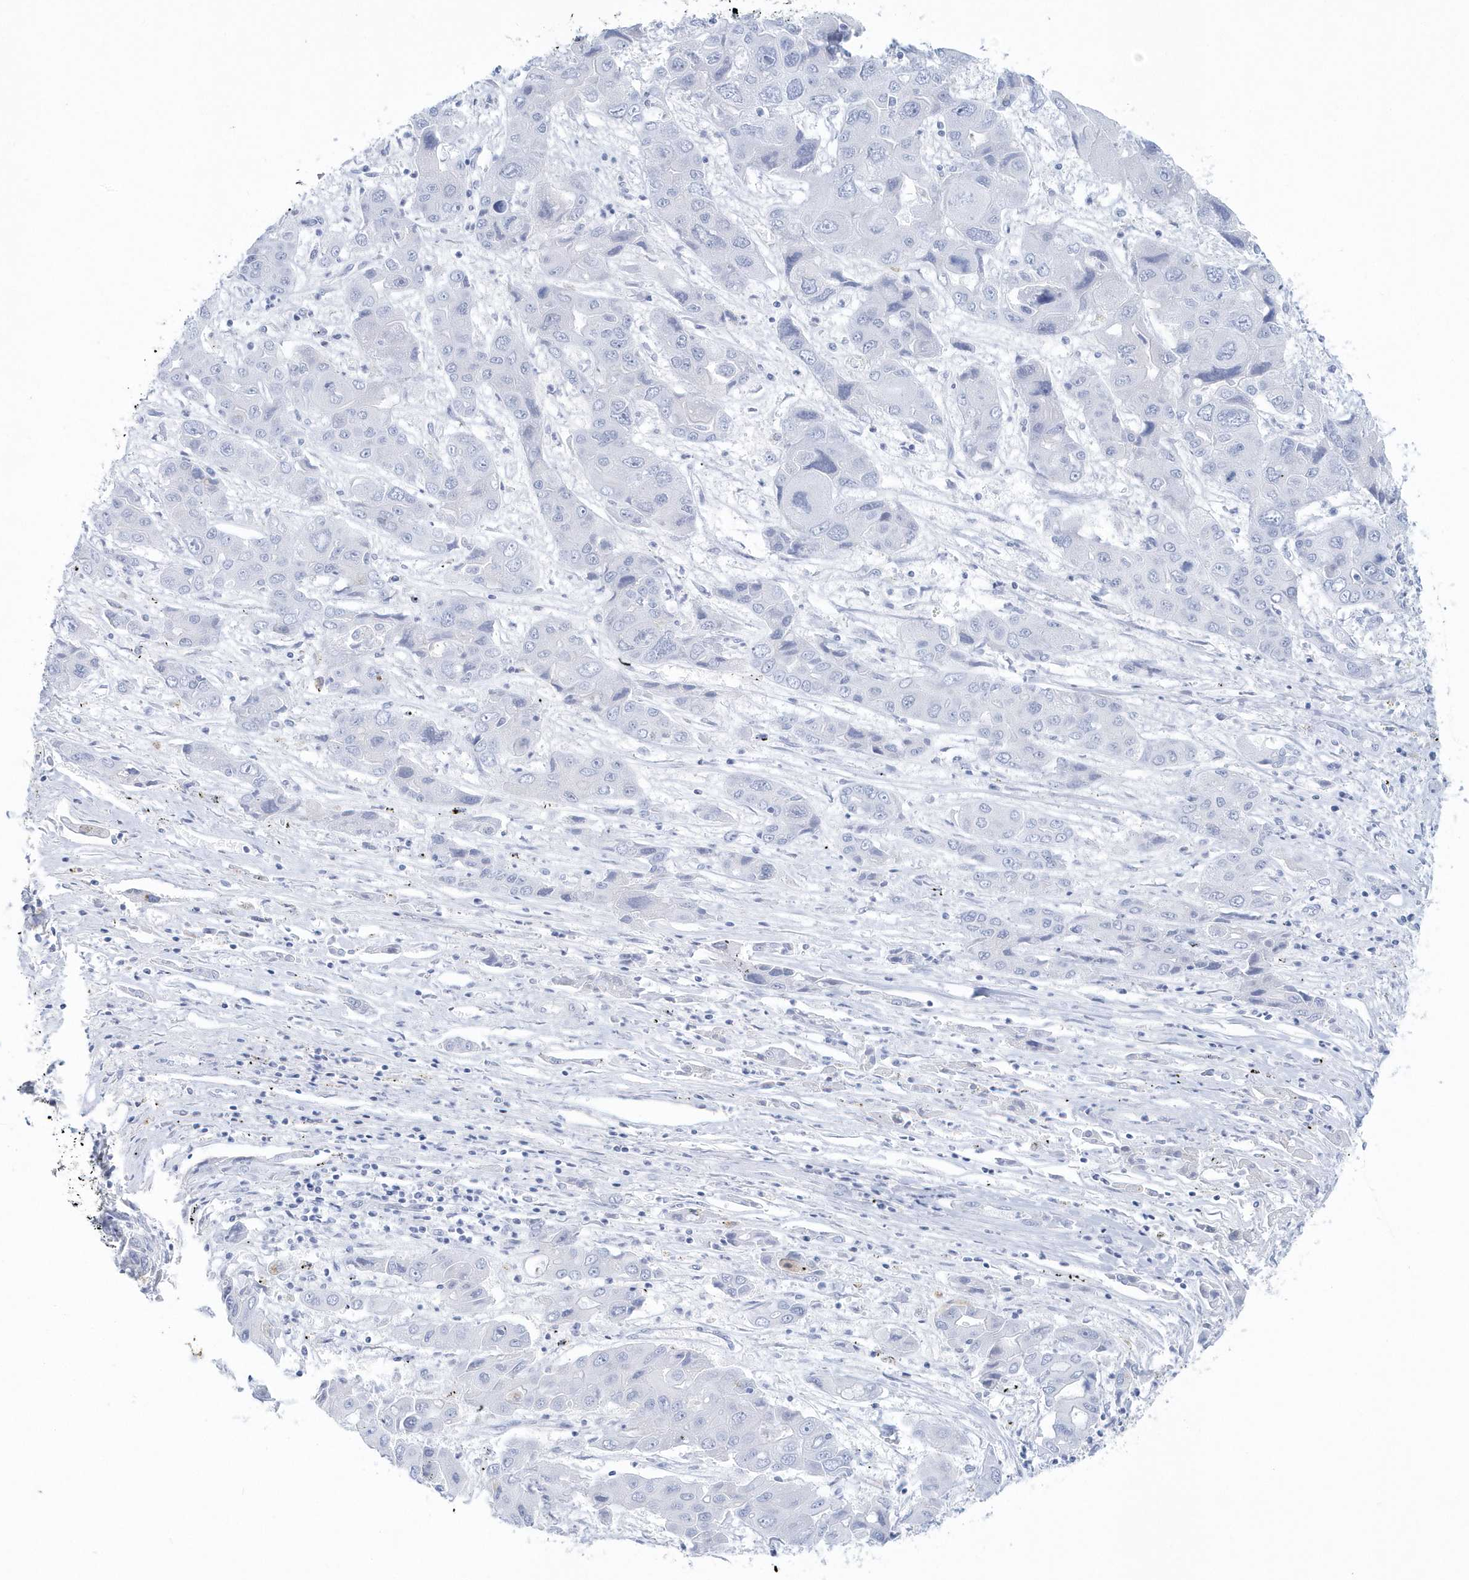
{"staining": {"intensity": "negative", "quantity": "none", "location": "none"}, "tissue": "liver cancer", "cell_type": "Tumor cells", "image_type": "cancer", "snomed": [{"axis": "morphology", "description": "Cholangiocarcinoma"}, {"axis": "topography", "description": "Liver"}], "caption": "Immunohistochemical staining of human cholangiocarcinoma (liver) shows no significant staining in tumor cells. (DAB (3,3'-diaminobenzidine) immunohistochemistry visualized using brightfield microscopy, high magnification).", "gene": "PTPRO", "patient": {"sex": "male", "age": 67}}